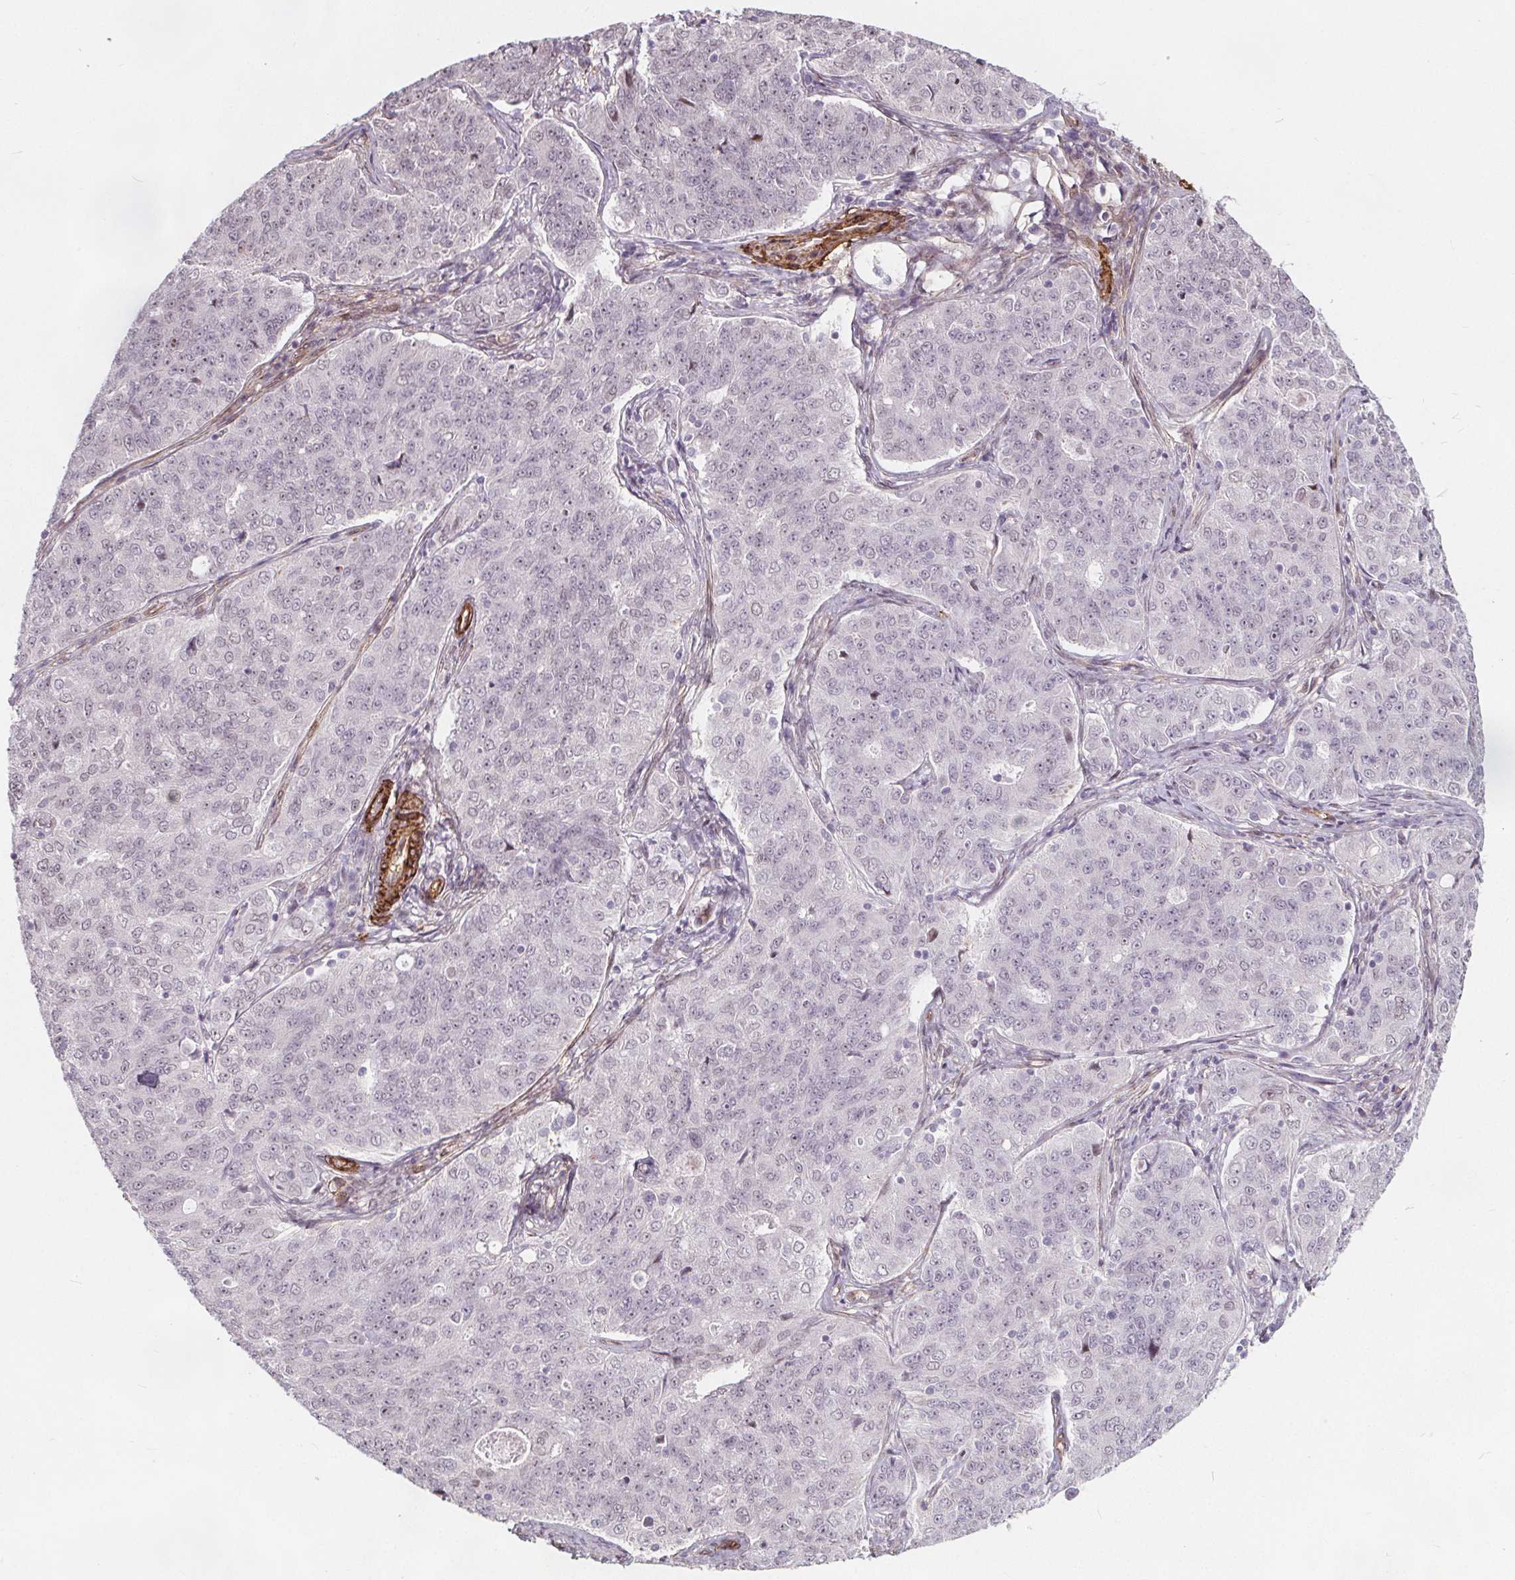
{"staining": {"intensity": "weak", "quantity": "<25%", "location": "nuclear"}, "tissue": "endometrial cancer", "cell_type": "Tumor cells", "image_type": "cancer", "snomed": [{"axis": "morphology", "description": "Adenocarcinoma, NOS"}, {"axis": "topography", "description": "Endometrium"}], "caption": "Tumor cells are negative for brown protein staining in endometrial adenocarcinoma.", "gene": "HAS1", "patient": {"sex": "female", "age": 43}}